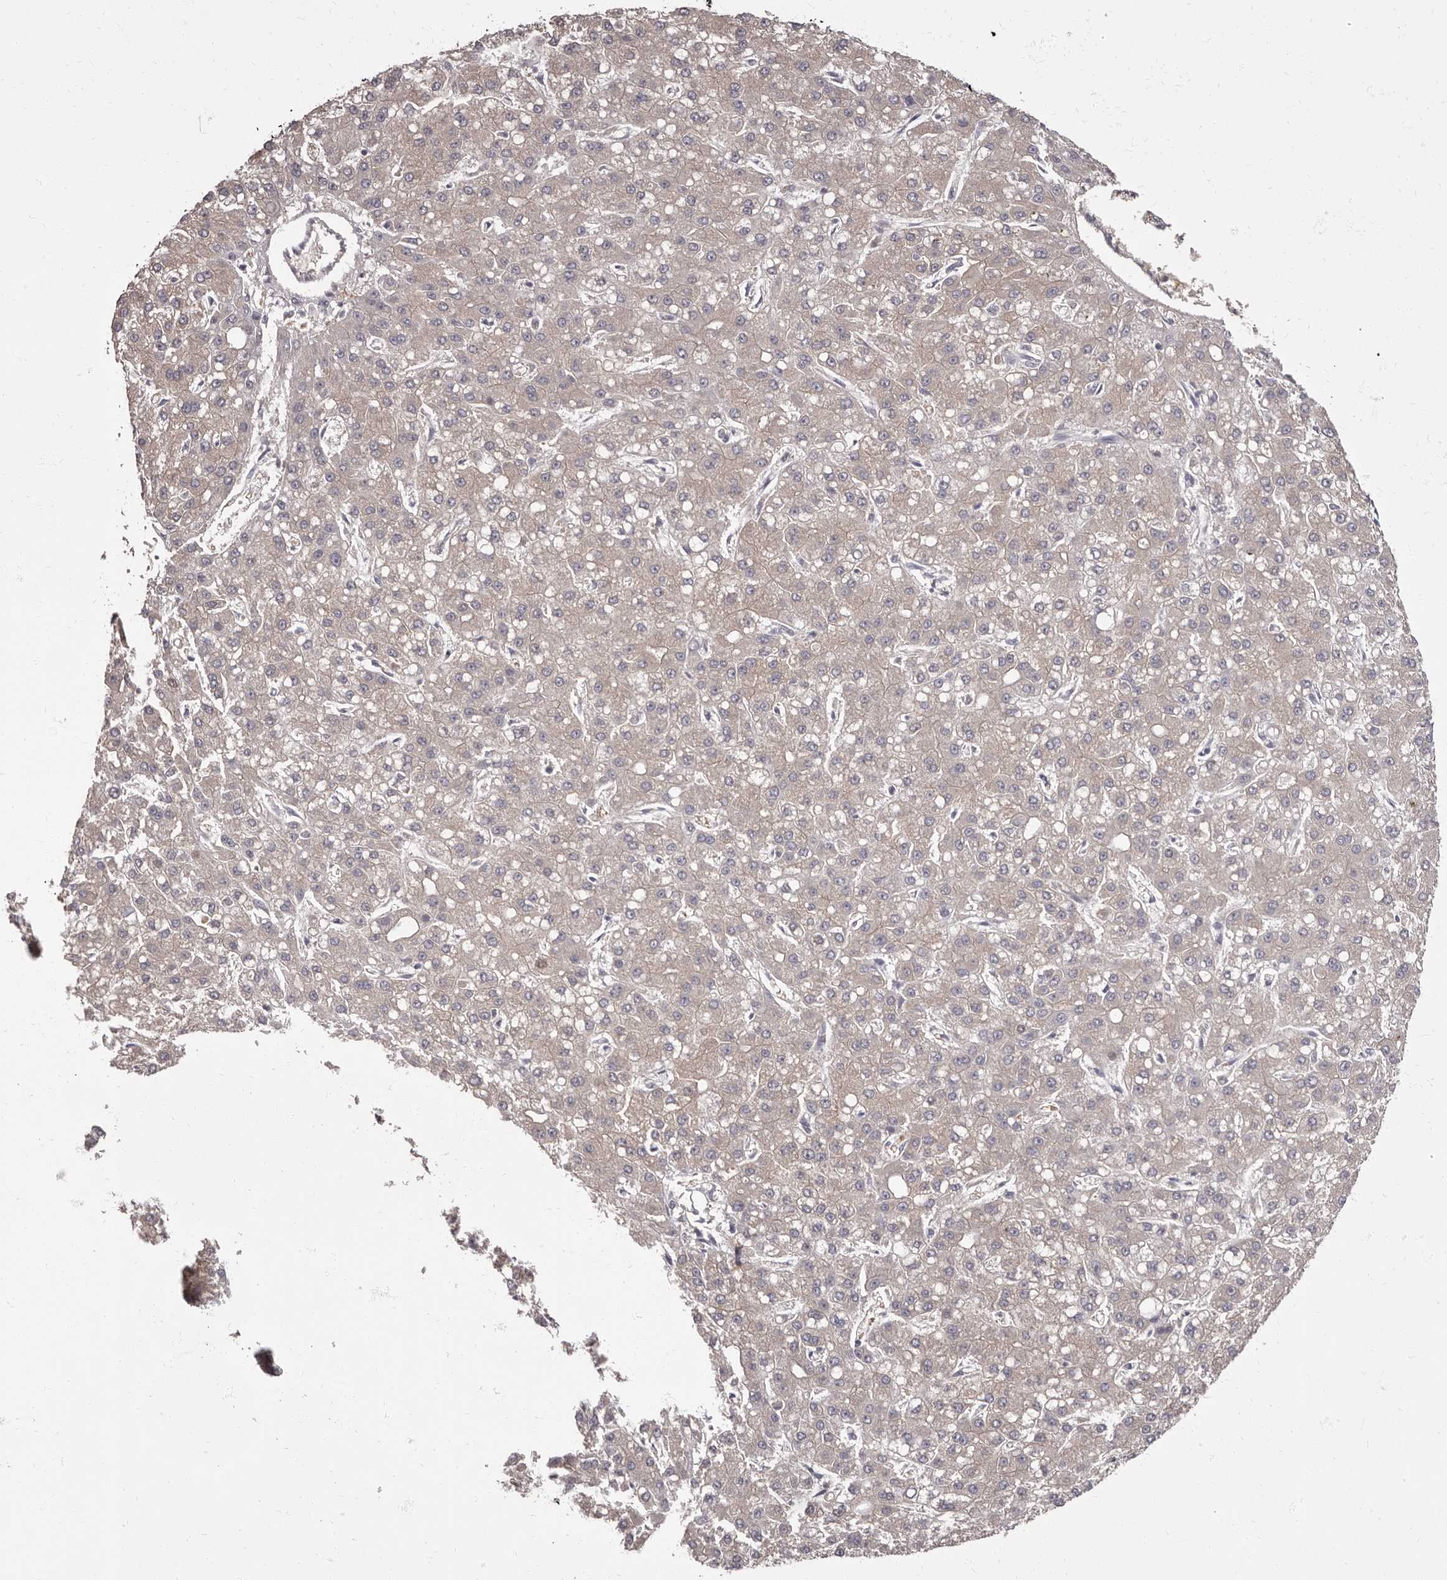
{"staining": {"intensity": "negative", "quantity": "none", "location": "none"}, "tissue": "liver cancer", "cell_type": "Tumor cells", "image_type": "cancer", "snomed": [{"axis": "morphology", "description": "Carcinoma, Hepatocellular, NOS"}, {"axis": "topography", "description": "Liver"}], "caption": "A high-resolution micrograph shows immunohistochemistry (IHC) staining of liver cancer, which reveals no significant expression in tumor cells. (DAB immunohistochemistry (IHC) with hematoxylin counter stain).", "gene": "APEH", "patient": {"sex": "male", "age": 67}}